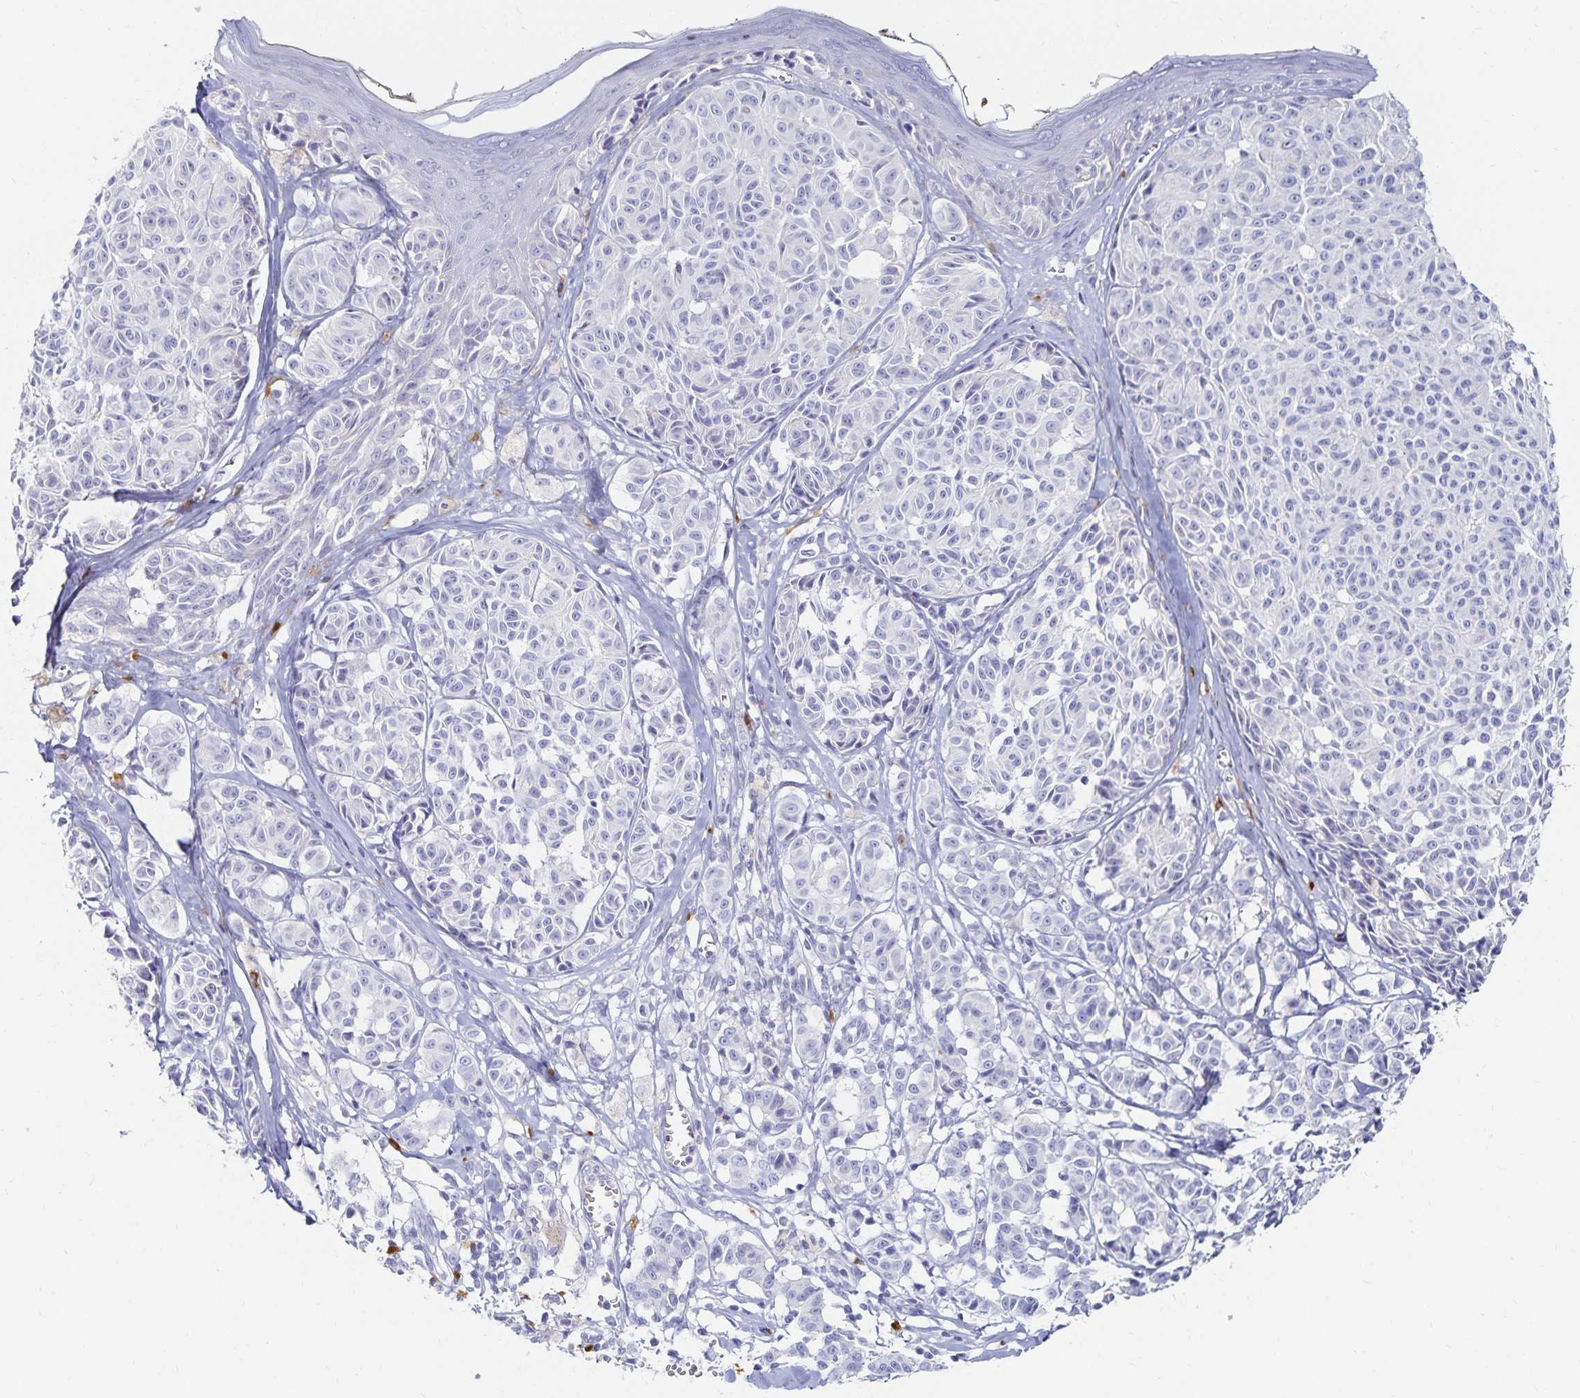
{"staining": {"intensity": "negative", "quantity": "none", "location": "none"}, "tissue": "melanoma", "cell_type": "Tumor cells", "image_type": "cancer", "snomed": [{"axis": "morphology", "description": "Malignant melanoma, NOS"}, {"axis": "topography", "description": "Skin"}], "caption": "A photomicrograph of human melanoma is negative for staining in tumor cells. The staining was performed using DAB to visualize the protein expression in brown, while the nuclei were stained in blue with hematoxylin (Magnification: 20x).", "gene": "TNIP1", "patient": {"sex": "female", "age": 43}}